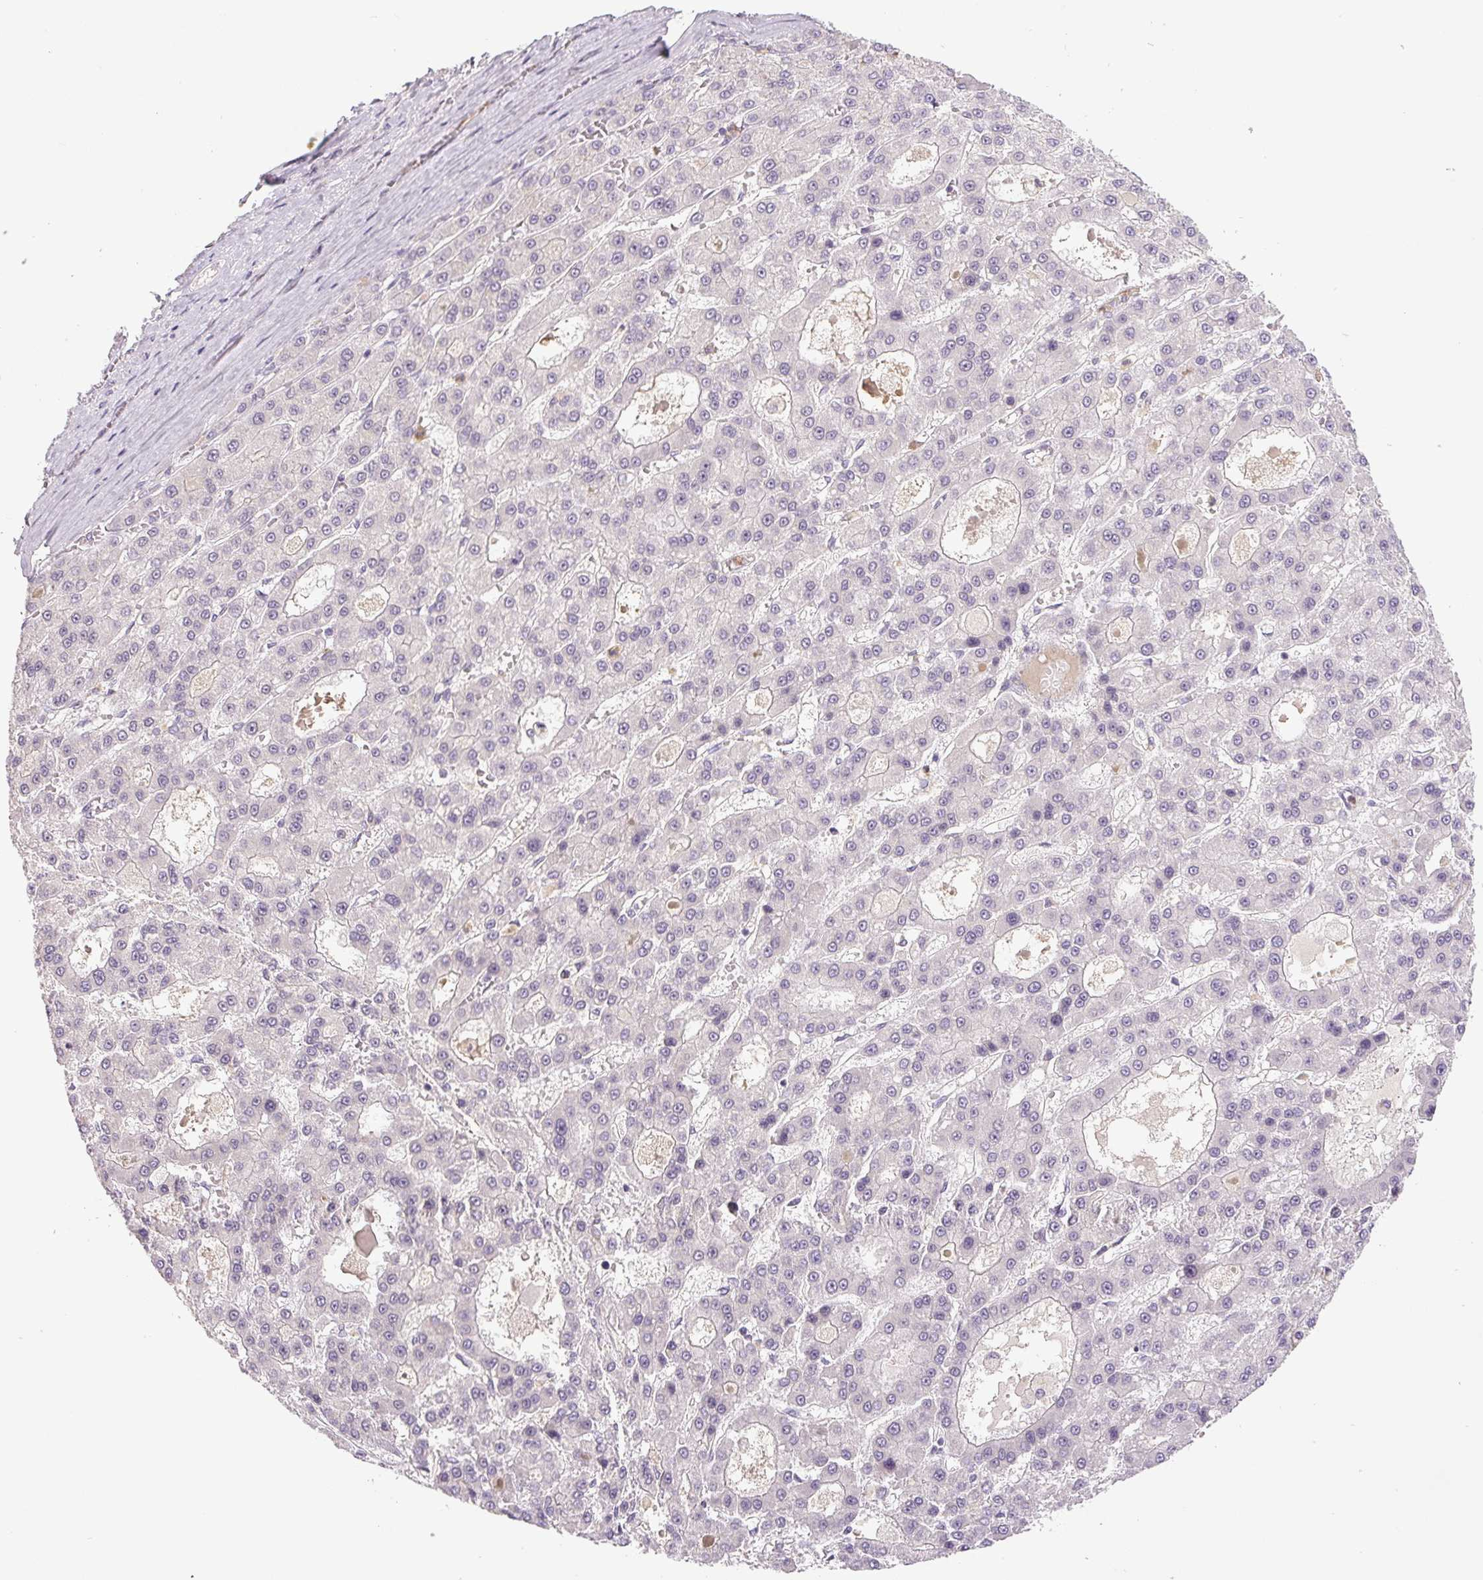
{"staining": {"intensity": "negative", "quantity": "none", "location": "none"}, "tissue": "liver cancer", "cell_type": "Tumor cells", "image_type": "cancer", "snomed": [{"axis": "morphology", "description": "Carcinoma, Hepatocellular, NOS"}, {"axis": "topography", "description": "Liver"}], "caption": "IHC histopathology image of neoplastic tissue: liver hepatocellular carcinoma stained with DAB (3,3'-diaminobenzidine) displays no significant protein positivity in tumor cells.", "gene": "SGF29", "patient": {"sex": "male", "age": 70}}